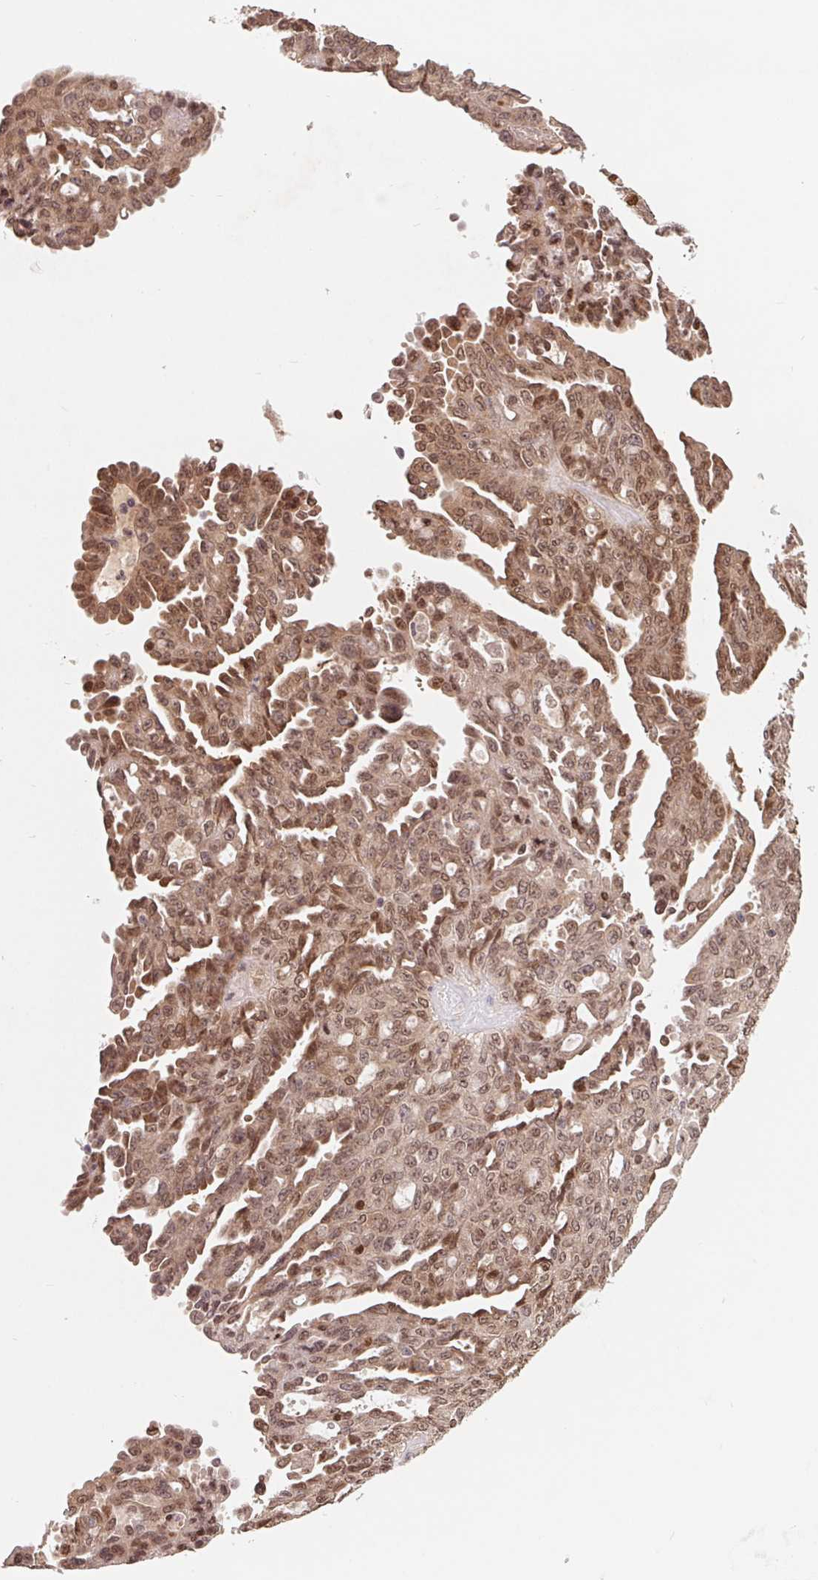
{"staining": {"intensity": "moderate", "quantity": "25%-75%", "location": "cytoplasmic/membranous,nuclear"}, "tissue": "ovarian cancer", "cell_type": "Tumor cells", "image_type": "cancer", "snomed": [{"axis": "morphology", "description": "Cystadenocarcinoma, serous, NOS"}, {"axis": "topography", "description": "Ovary"}], "caption": "Moderate cytoplasmic/membranous and nuclear protein positivity is seen in about 25%-75% of tumor cells in ovarian cancer.", "gene": "HMGN3", "patient": {"sex": "female", "age": 71}}